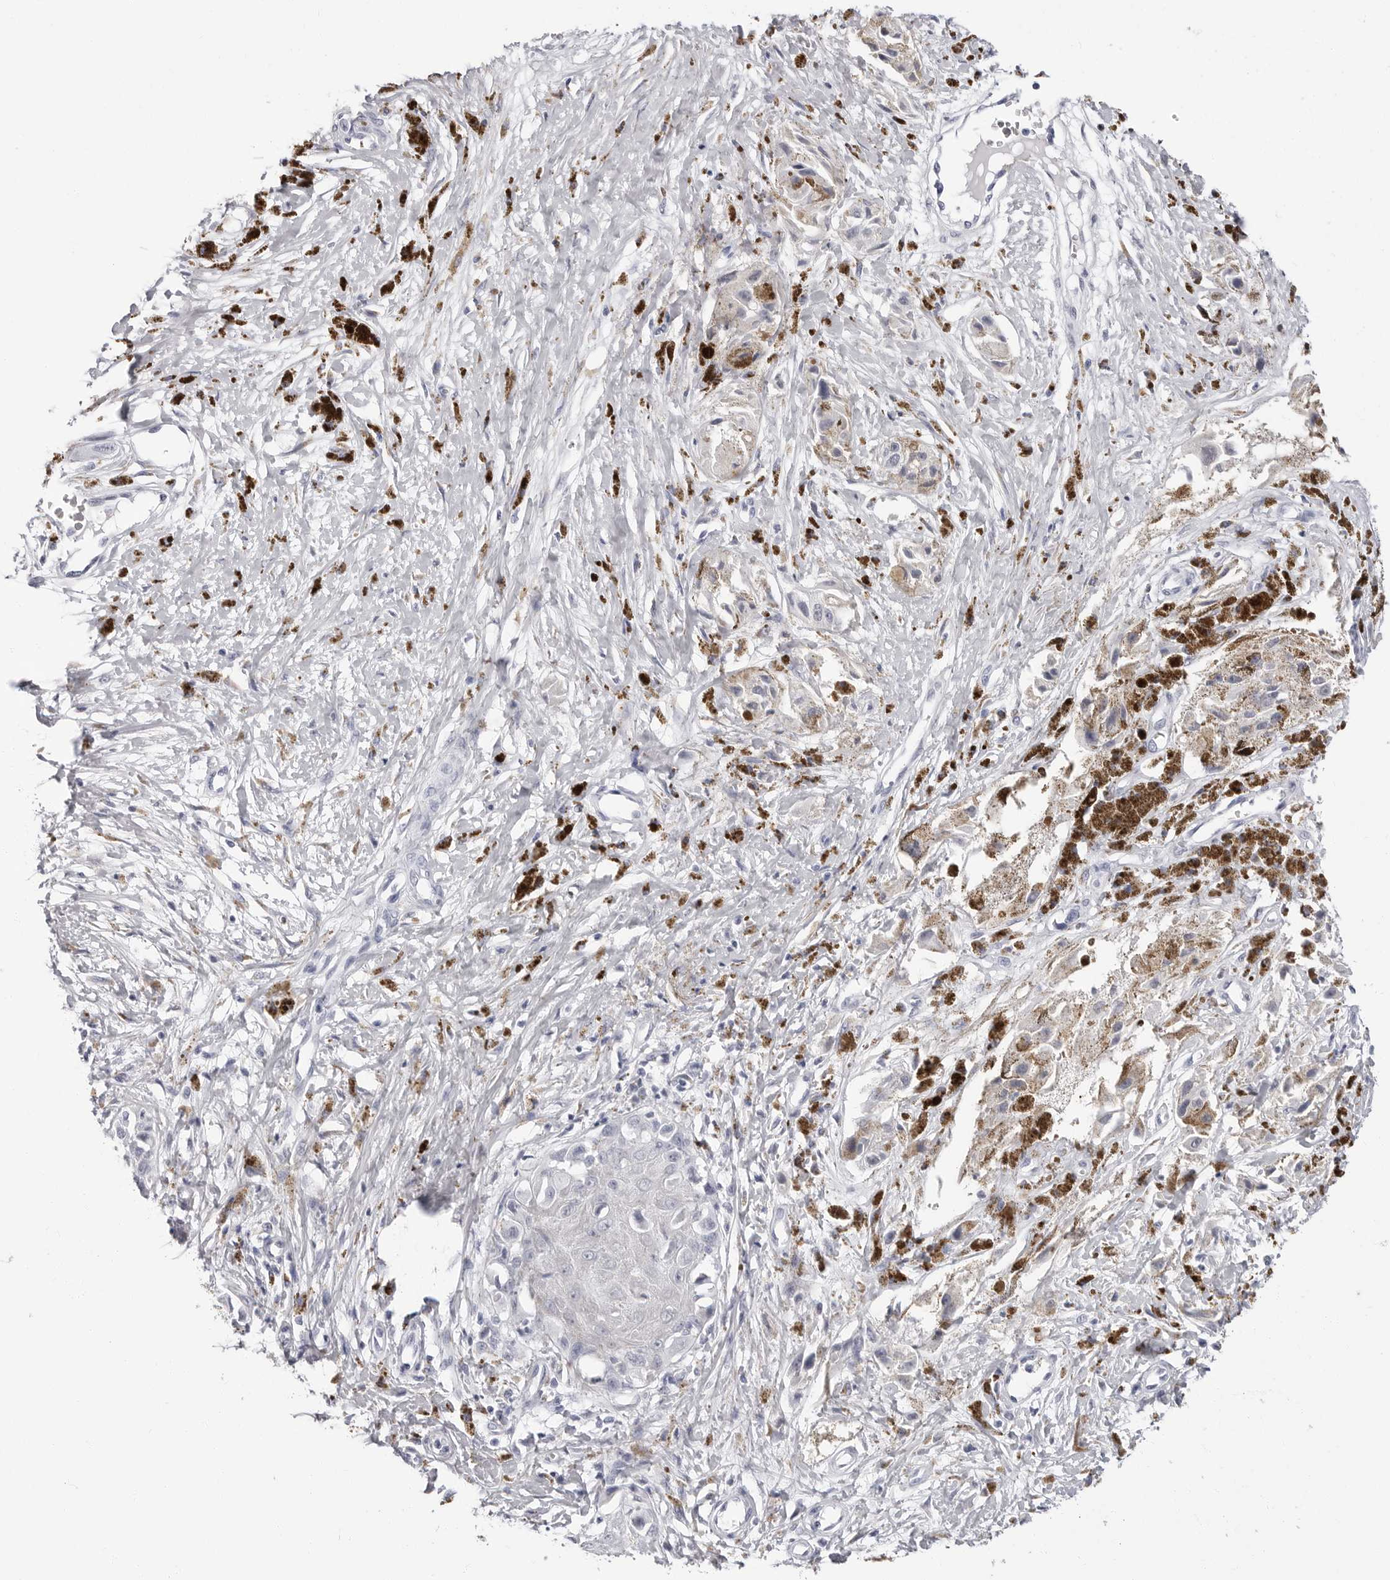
{"staining": {"intensity": "weak", "quantity": ">75%", "location": "cytoplasmic/membranous"}, "tissue": "melanoma", "cell_type": "Tumor cells", "image_type": "cancer", "snomed": [{"axis": "morphology", "description": "Malignant melanoma, NOS"}, {"axis": "topography", "description": "Skin"}], "caption": "Protein staining of melanoma tissue demonstrates weak cytoplasmic/membranous expression in about >75% of tumor cells.", "gene": "ERICH3", "patient": {"sex": "male", "age": 88}}